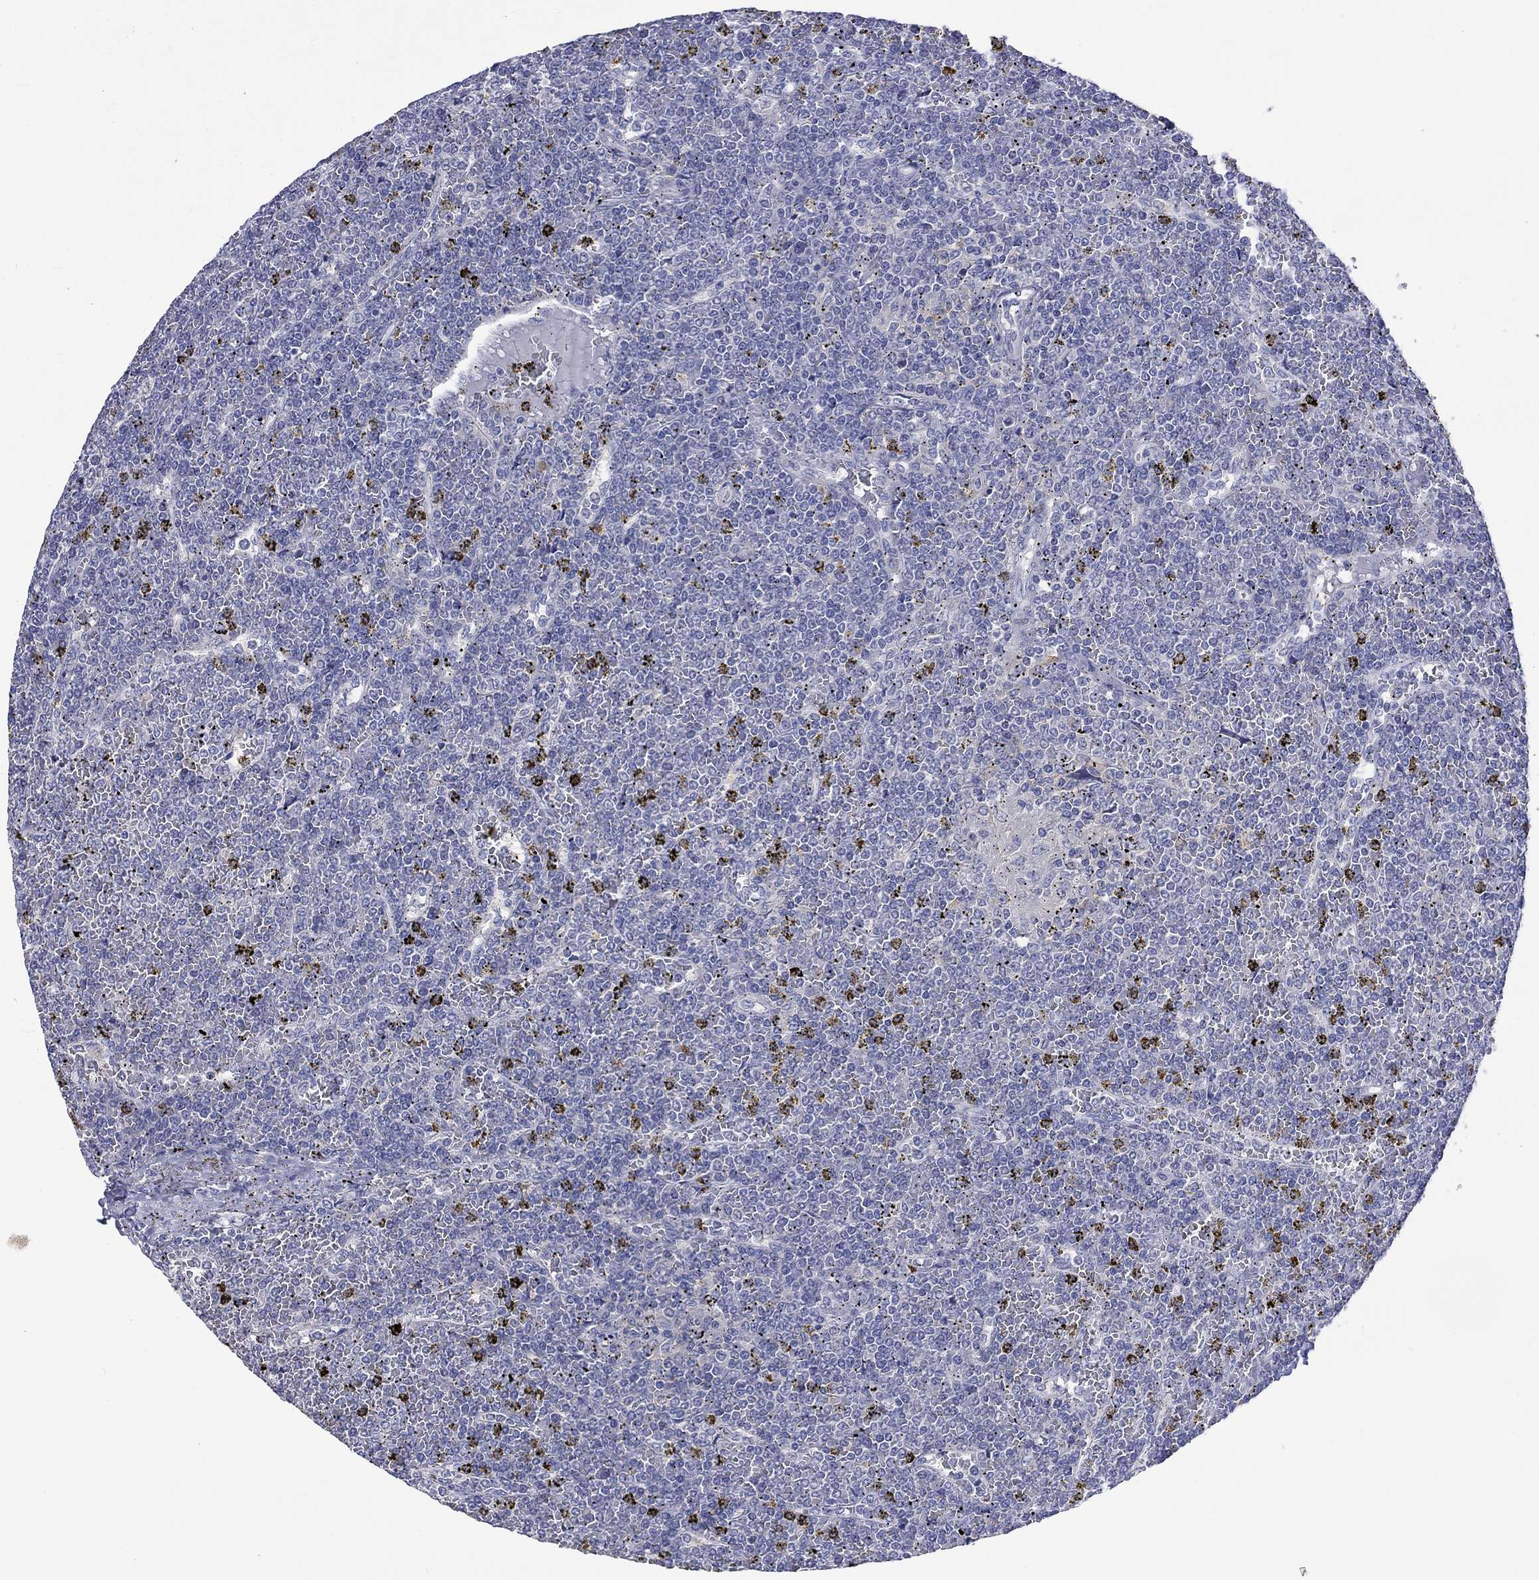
{"staining": {"intensity": "negative", "quantity": "none", "location": "none"}, "tissue": "lymphoma", "cell_type": "Tumor cells", "image_type": "cancer", "snomed": [{"axis": "morphology", "description": "Malignant lymphoma, non-Hodgkin's type, Low grade"}, {"axis": "topography", "description": "Spleen"}], "caption": "An immunohistochemistry photomicrograph of lymphoma is shown. There is no staining in tumor cells of lymphoma.", "gene": "CERS1", "patient": {"sex": "female", "age": 19}}